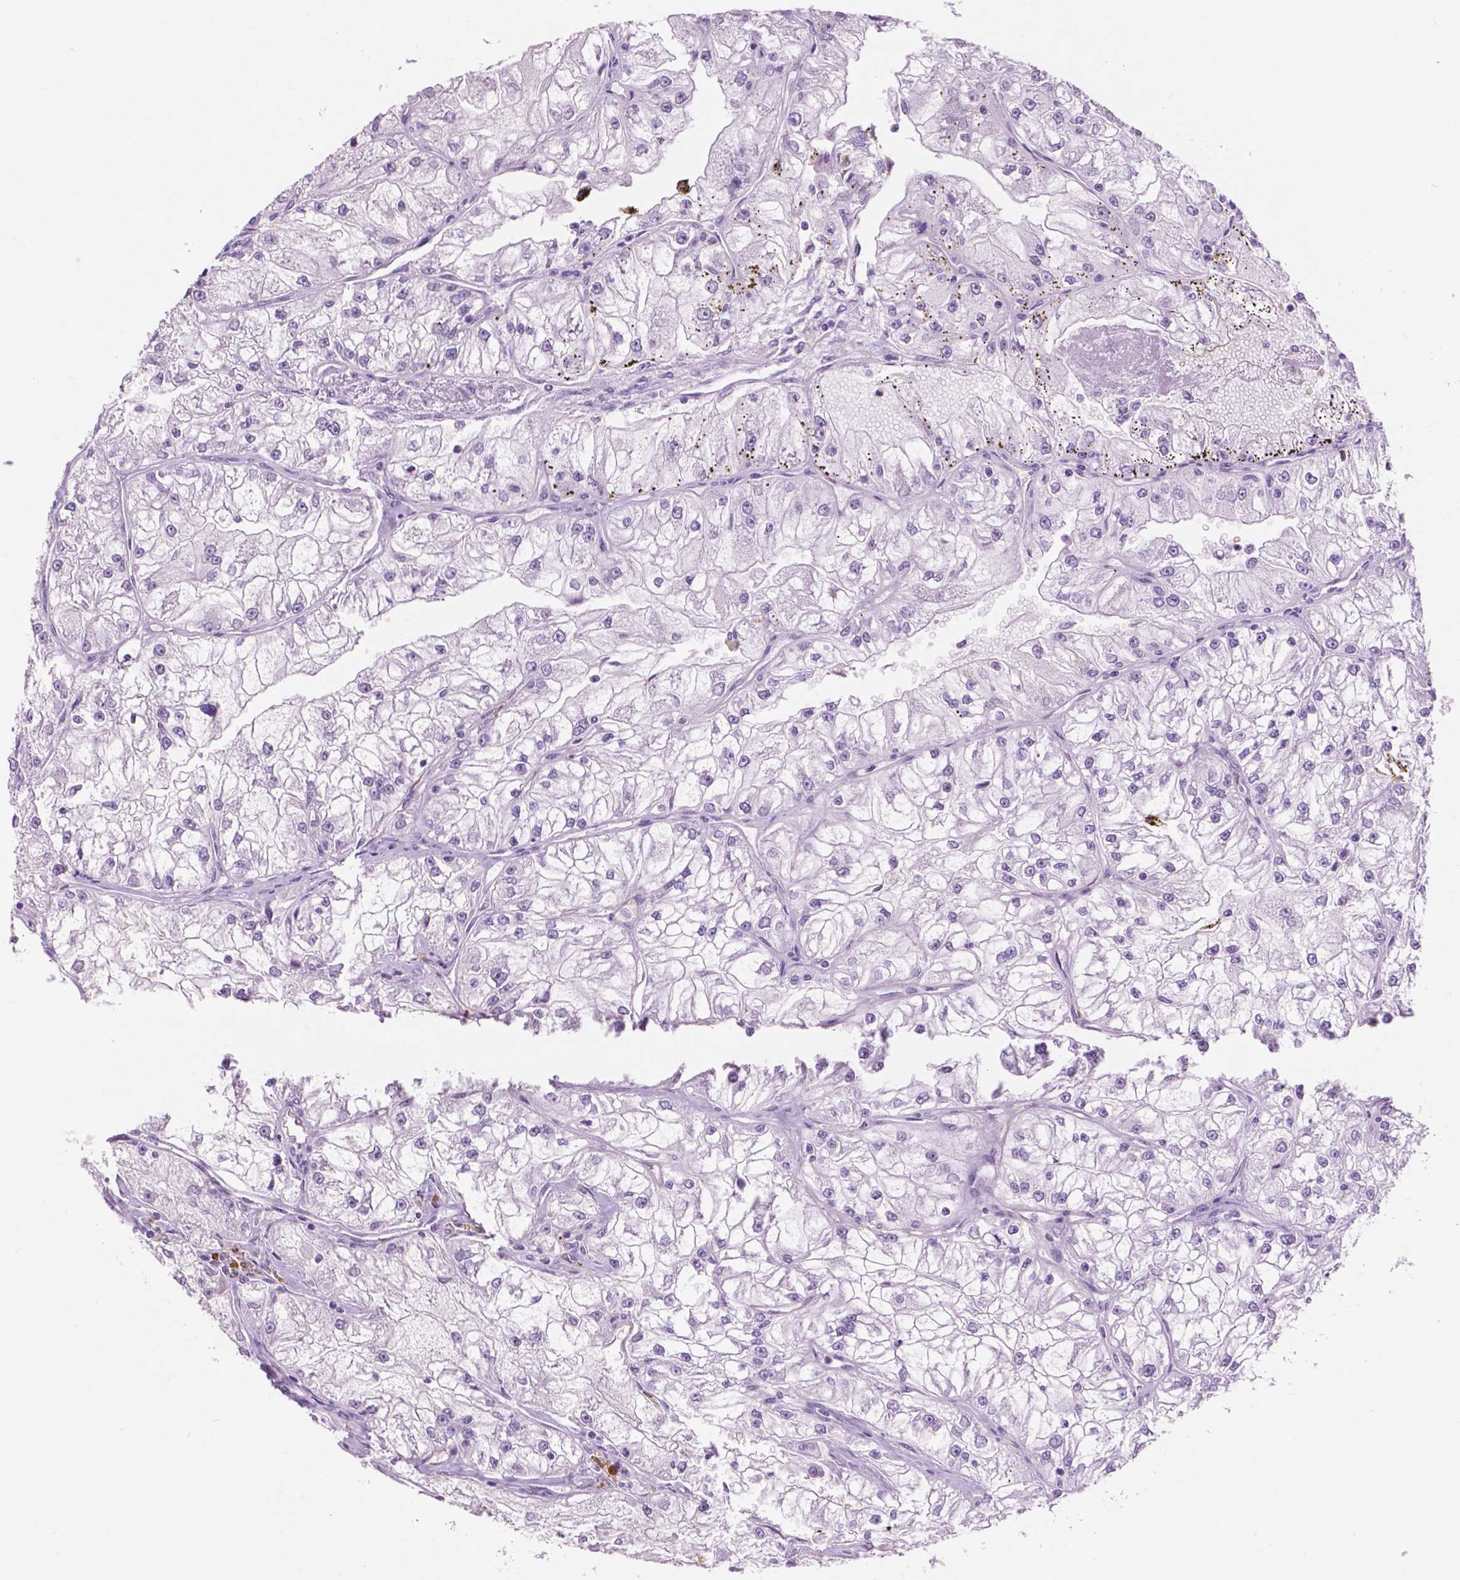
{"staining": {"intensity": "negative", "quantity": "none", "location": "none"}, "tissue": "renal cancer", "cell_type": "Tumor cells", "image_type": "cancer", "snomed": [{"axis": "morphology", "description": "Adenocarcinoma, NOS"}, {"axis": "topography", "description": "Kidney"}], "caption": "A high-resolution image shows IHC staining of renal adenocarcinoma, which demonstrates no significant expression in tumor cells.", "gene": "IDO1", "patient": {"sex": "female", "age": 72}}